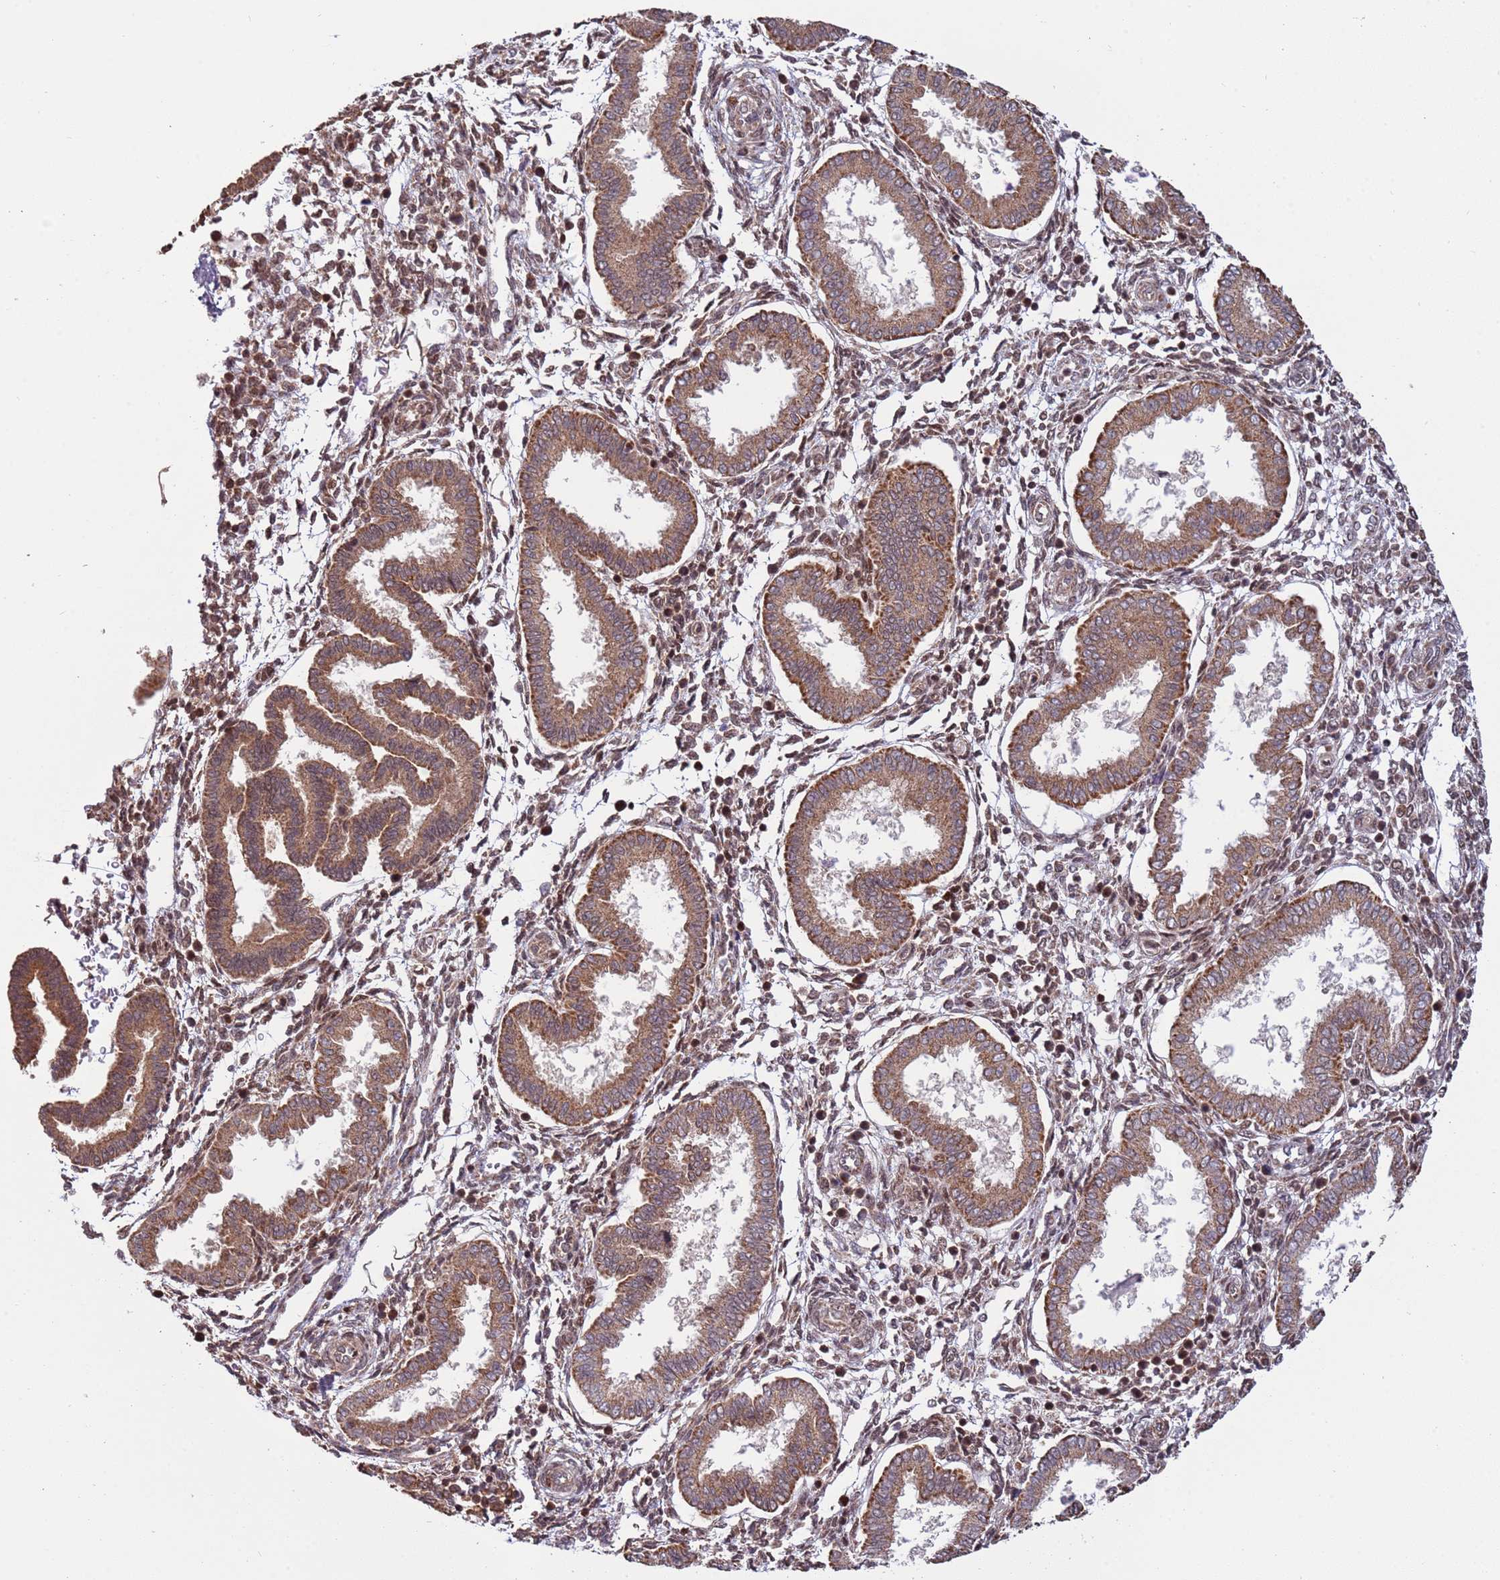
{"staining": {"intensity": "moderate", "quantity": "25%-75%", "location": "cytoplasmic/membranous,nuclear"}, "tissue": "endometrium", "cell_type": "Cells in endometrial stroma", "image_type": "normal", "snomed": [{"axis": "morphology", "description": "Normal tissue, NOS"}, {"axis": "topography", "description": "Endometrium"}], "caption": "Human endometrium stained for a protein (brown) shows moderate cytoplasmic/membranous,nuclear positive expression in about 25%-75% of cells in endometrial stroma.", "gene": "RCOR2", "patient": {"sex": "female", "age": 24}}